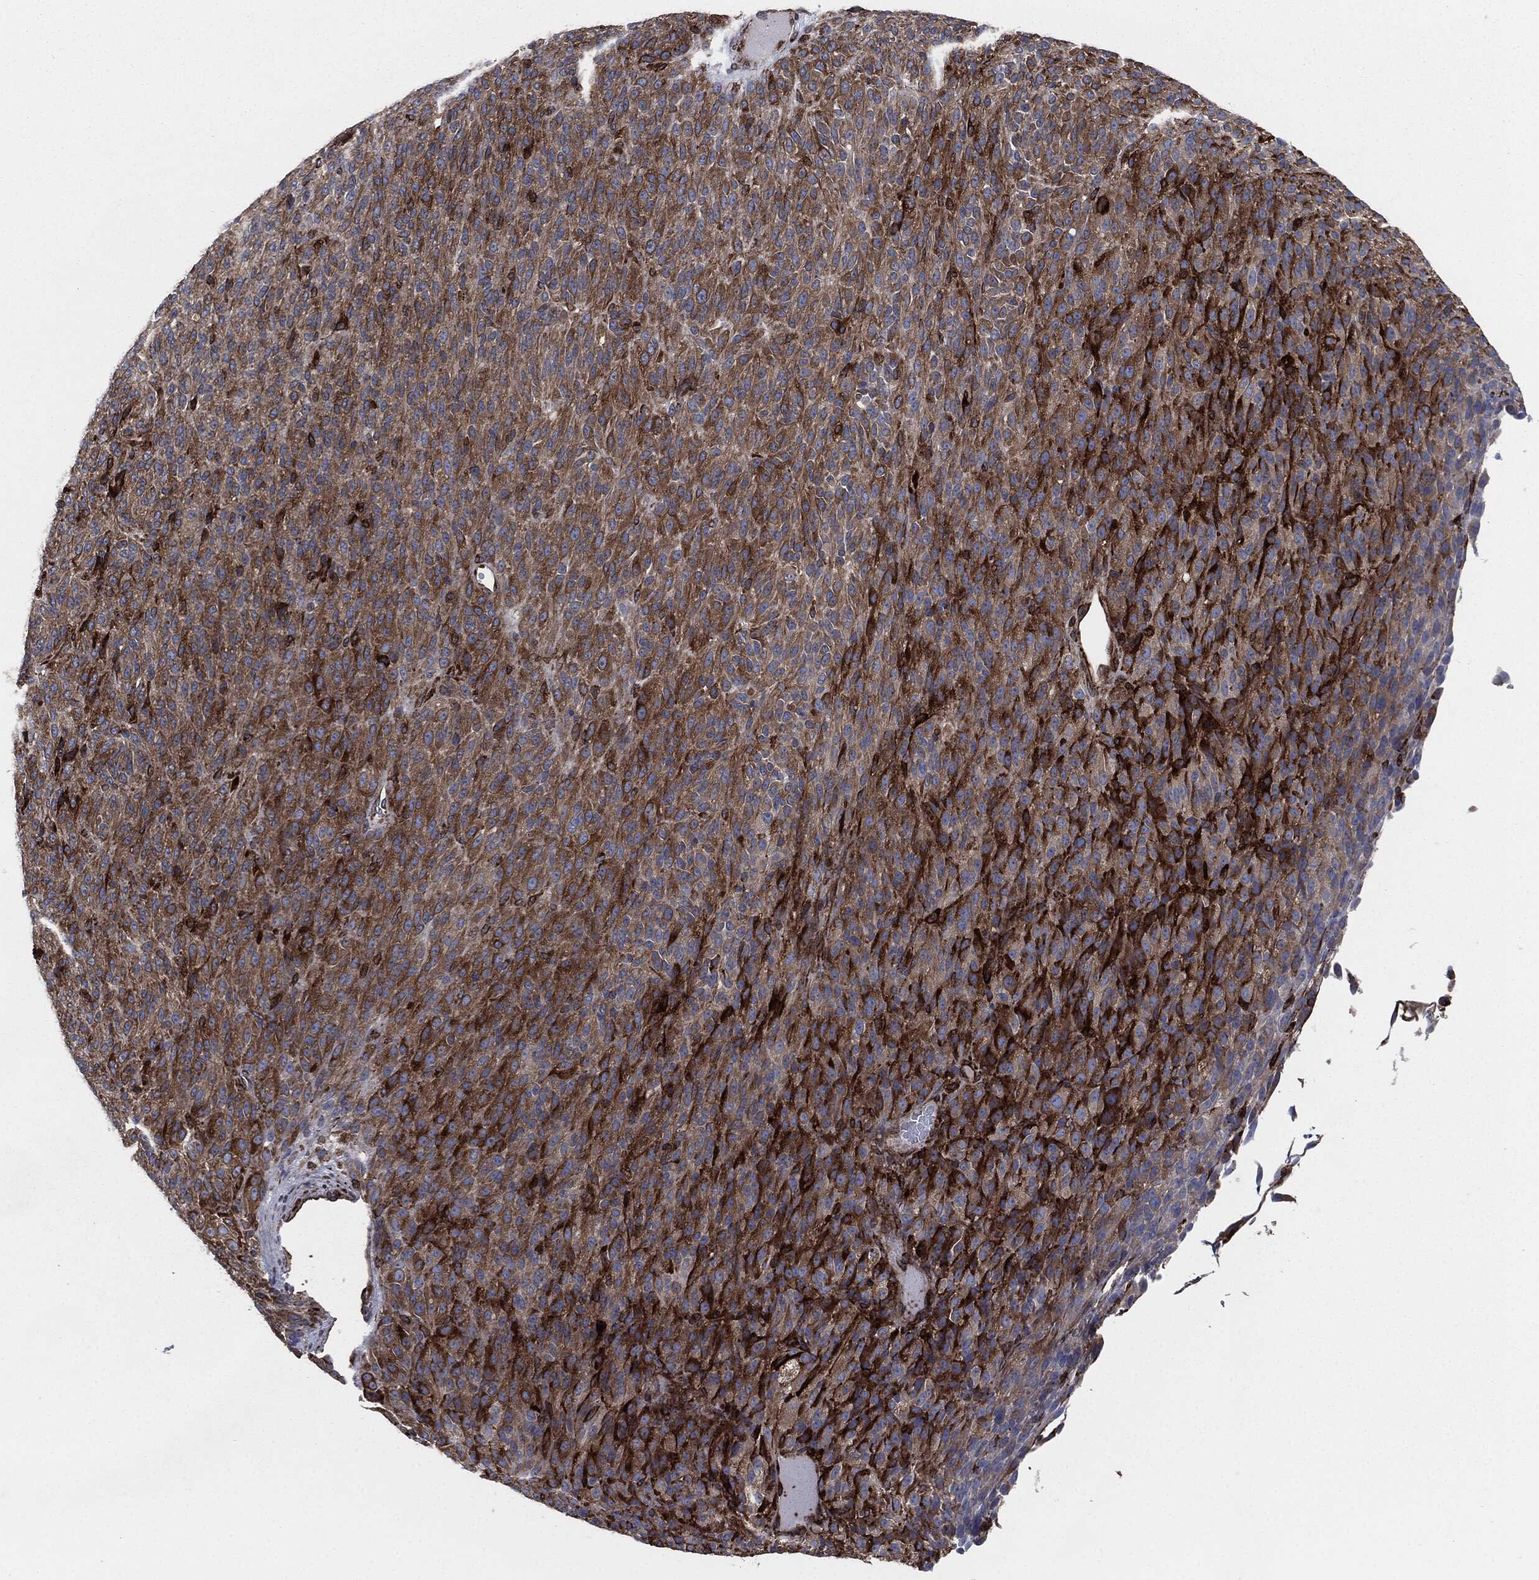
{"staining": {"intensity": "strong", "quantity": ">75%", "location": "cytoplasmic/membranous"}, "tissue": "melanoma", "cell_type": "Tumor cells", "image_type": "cancer", "snomed": [{"axis": "morphology", "description": "Malignant melanoma, Metastatic site"}, {"axis": "topography", "description": "Brain"}], "caption": "Malignant melanoma (metastatic site) stained with immunohistochemistry reveals strong cytoplasmic/membranous staining in approximately >75% of tumor cells.", "gene": "CALR", "patient": {"sex": "female", "age": 56}}